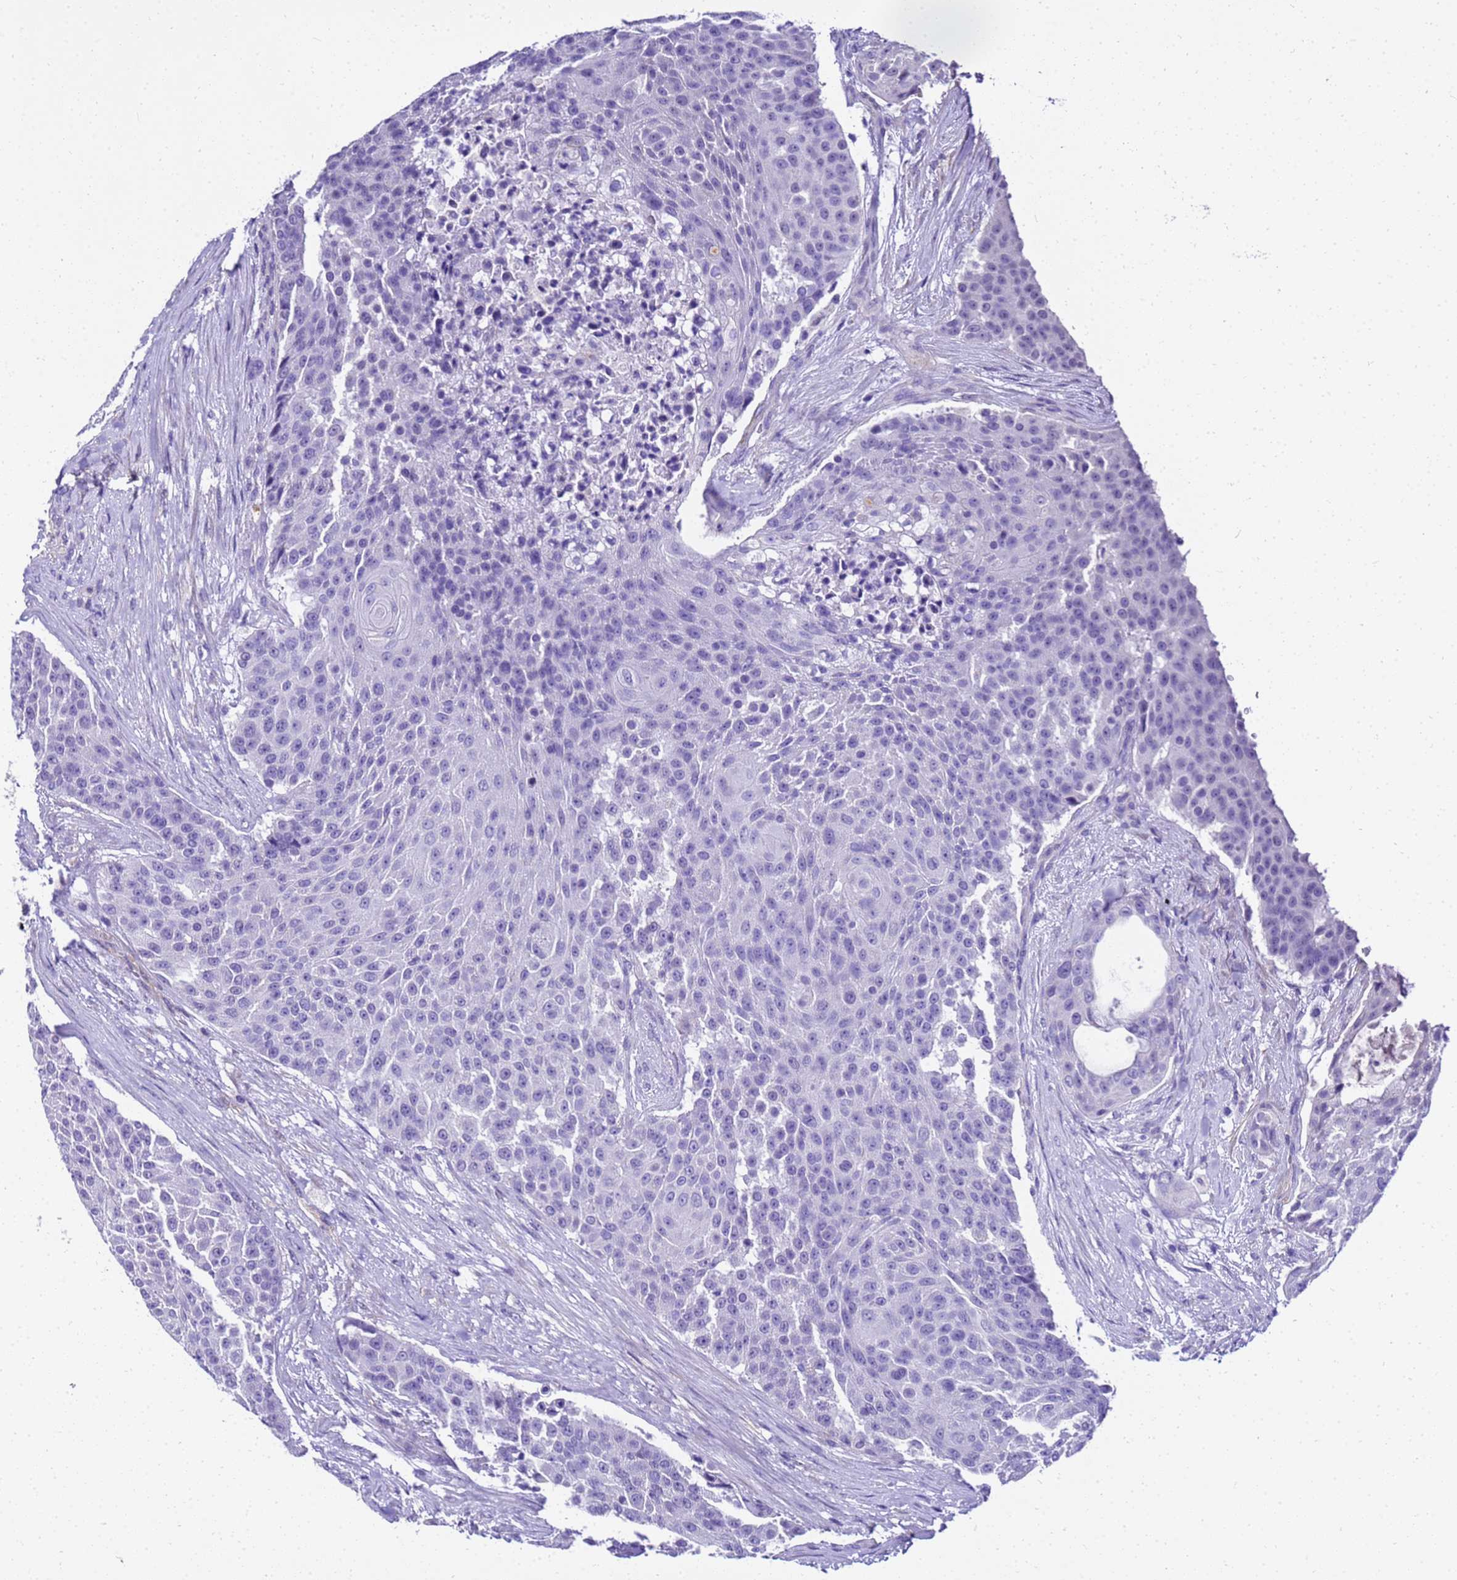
{"staining": {"intensity": "negative", "quantity": "none", "location": "none"}, "tissue": "urothelial cancer", "cell_type": "Tumor cells", "image_type": "cancer", "snomed": [{"axis": "morphology", "description": "Urothelial carcinoma, High grade"}, {"axis": "topography", "description": "Urinary bladder"}], "caption": "Human high-grade urothelial carcinoma stained for a protein using immunohistochemistry exhibits no positivity in tumor cells.", "gene": "HSPB6", "patient": {"sex": "female", "age": 63}}